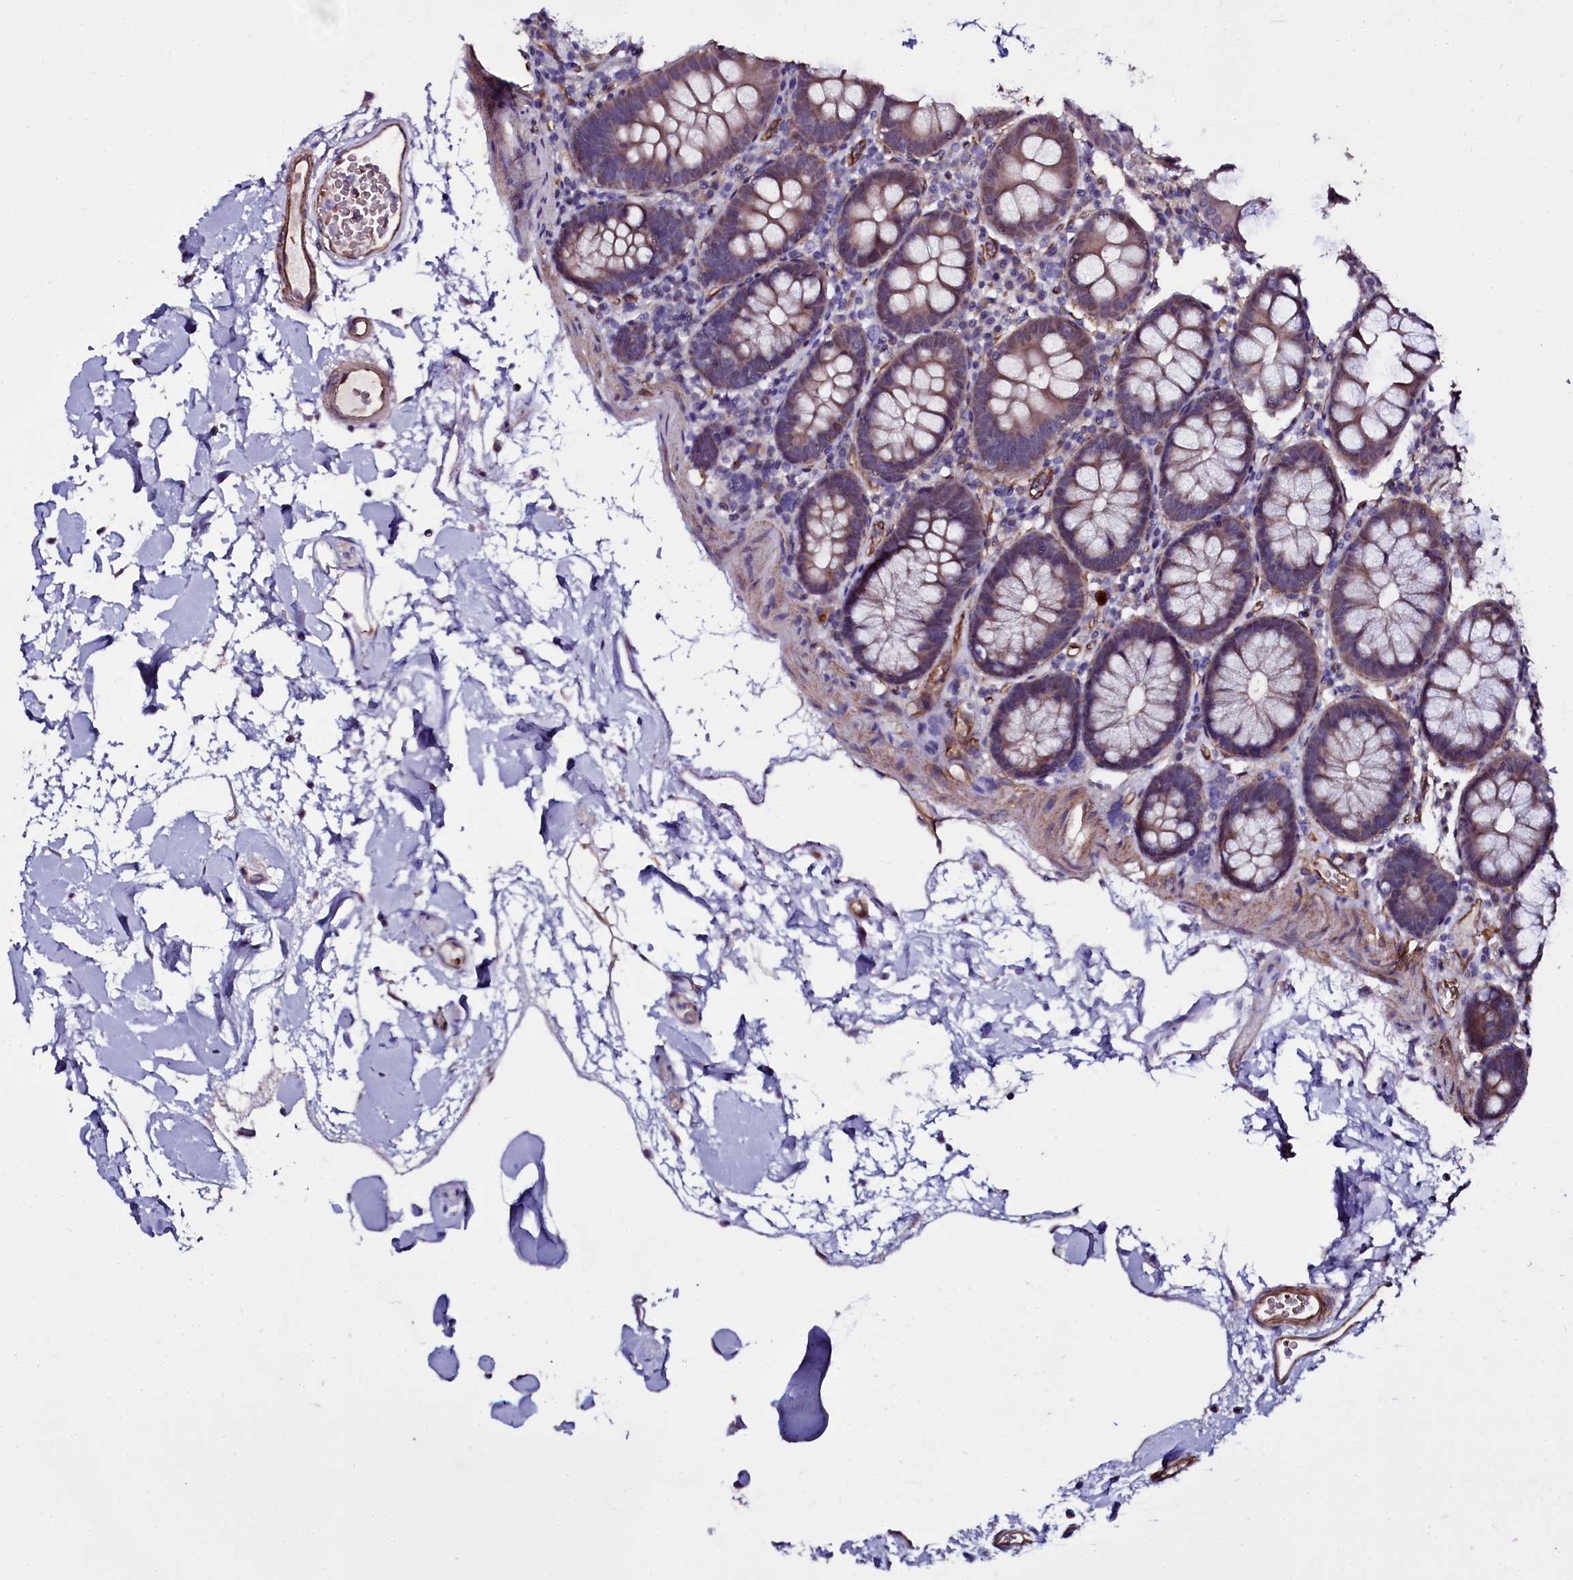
{"staining": {"intensity": "moderate", "quantity": ">75%", "location": "cytoplasmic/membranous"}, "tissue": "colon", "cell_type": "Endothelial cells", "image_type": "normal", "snomed": [{"axis": "morphology", "description": "Normal tissue, NOS"}, {"axis": "topography", "description": "Colon"}], "caption": "An immunohistochemistry image of benign tissue is shown. Protein staining in brown highlights moderate cytoplasmic/membranous positivity in colon within endothelial cells. (IHC, brightfield microscopy, high magnification).", "gene": "MEX3C", "patient": {"sex": "male", "age": 75}}